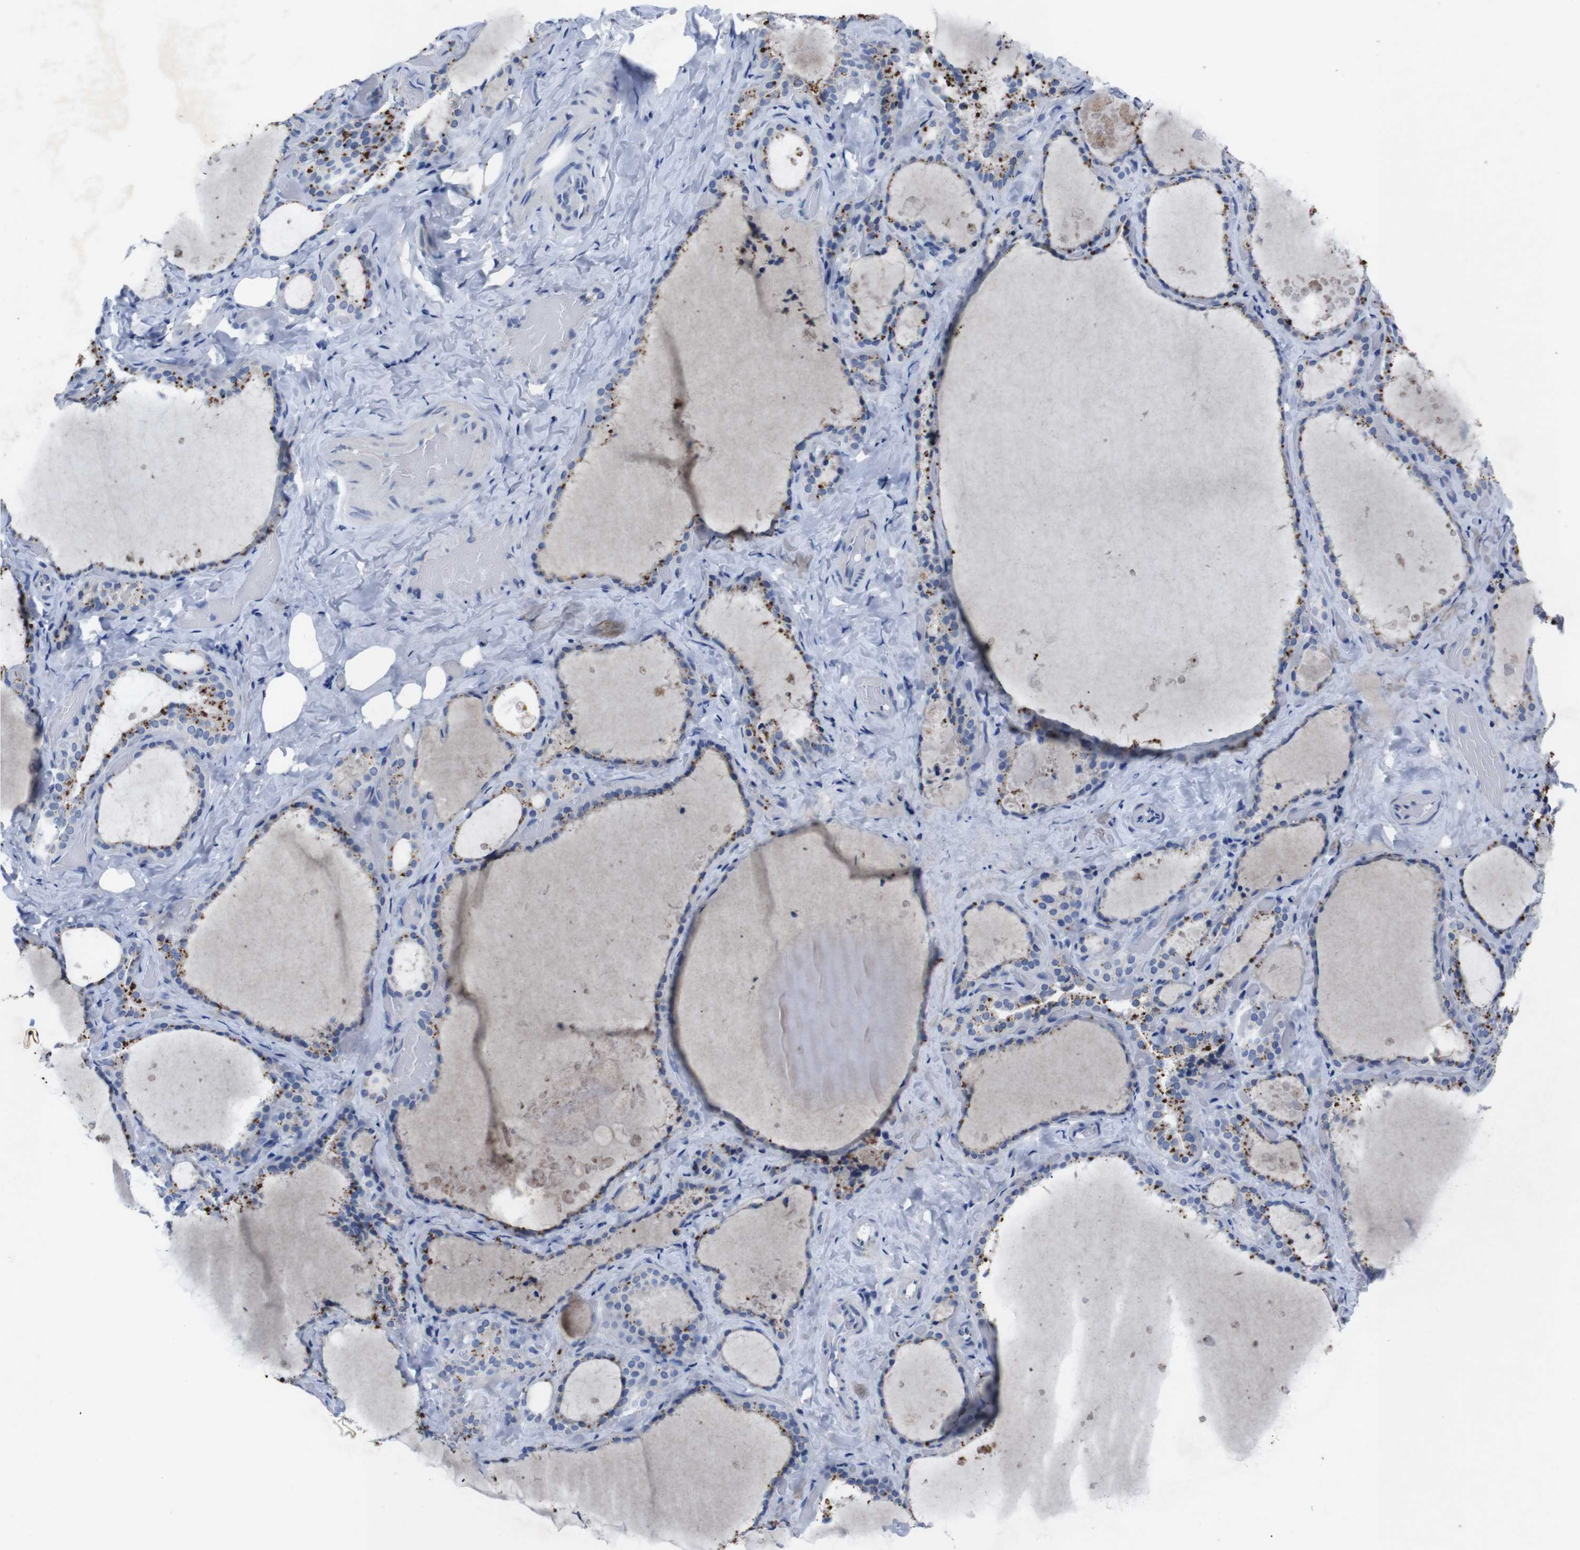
{"staining": {"intensity": "moderate", "quantity": "25%-75%", "location": "cytoplasmic/membranous"}, "tissue": "thyroid gland", "cell_type": "Glandular cells", "image_type": "normal", "snomed": [{"axis": "morphology", "description": "Normal tissue, NOS"}, {"axis": "topography", "description": "Thyroid gland"}], "caption": "Moderate cytoplasmic/membranous positivity is seen in approximately 25%-75% of glandular cells in normal thyroid gland. (brown staining indicates protein expression, while blue staining denotes nuclei).", "gene": "IRF4", "patient": {"sex": "female", "age": 44}}